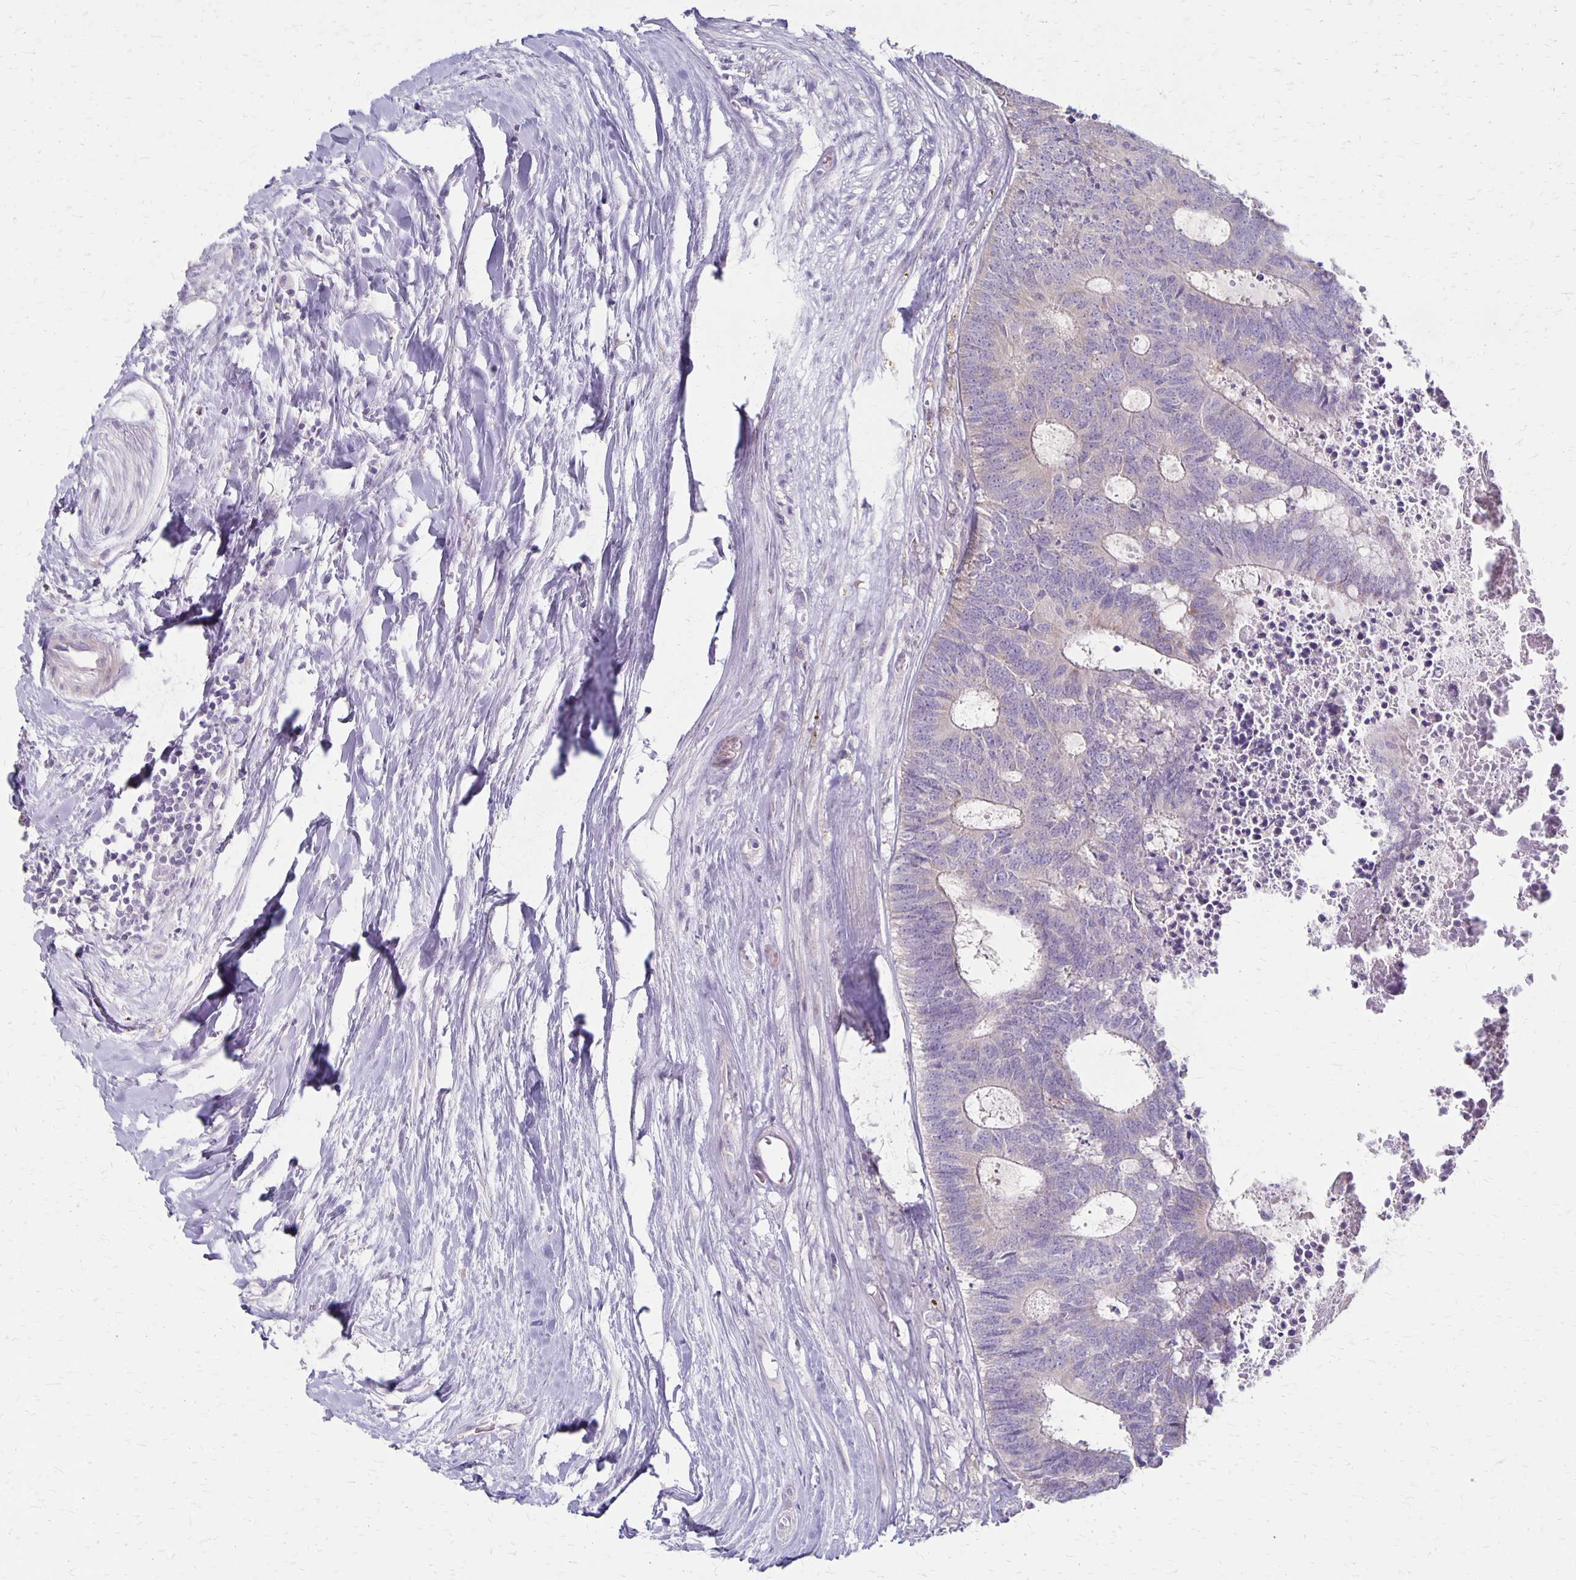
{"staining": {"intensity": "negative", "quantity": "none", "location": "none"}, "tissue": "colorectal cancer", "cell_type": "Tumor cells", "image_type": "cancer", "snomed": [{"axis": "morphology", "description": "Adenocarcinoma, NOS"}, {"axis": "topography", "description": "Colon"}, {"axis": "topography", "description": "Rectum"}], "caption": "IHC photomicrograph of neoplastic tissue: human adenocarcinoma (colorectal) stained with DAB displays no significant protein staining in tumor cells. (Brightfield microscopy of DAB immunohistochemistry at high magnification).", "gene": "HOMER1", "patient": {"sex": "male", "age": 57}}